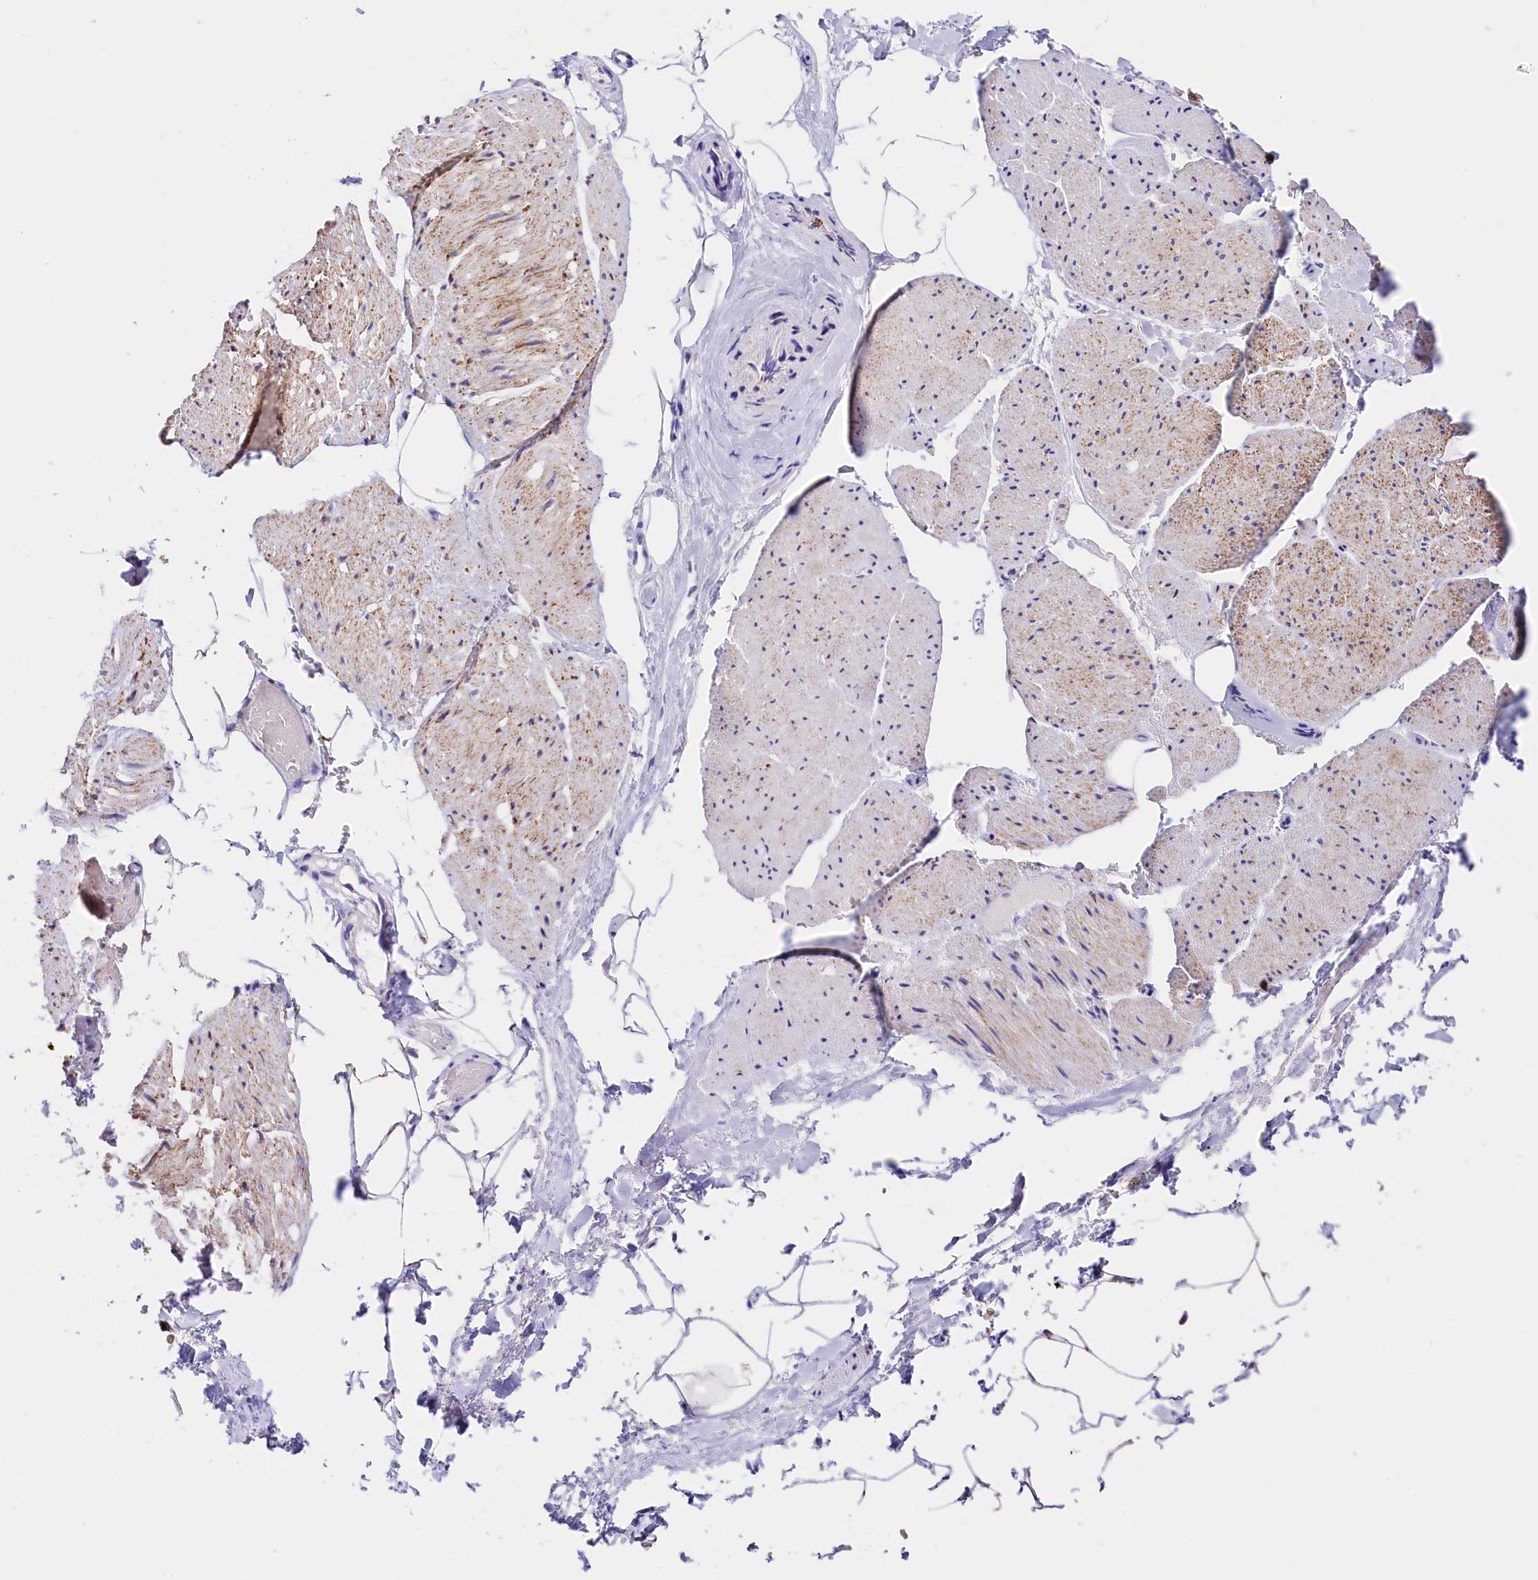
{"staining": {"intensity": "moderate", "quantity": ">75%", "location": "cytoplasmic/membranous"}, "tissue": "adipose tissue", "cell_type": "Adipocytes", "image_type": "normal", "snomed": [{"axis": "morphology", "description": "Normal tissue, NOS"}, {"axis": "morphology", "description": "Adenocarcinoma, Low grade"}, {"axis": "topography", "description": "Prostate"}, {"axis": "topography", "description": "Peripheral nerve tissue"}], "caption": "Brown immunohistochemical staining in normal adipose tissue exhibits moderate cytoplasmic/membranous expression in approximately >75% of adipocytes.", "gene": "AKTIP", "patient": {"sex": "male", "age": 63}}